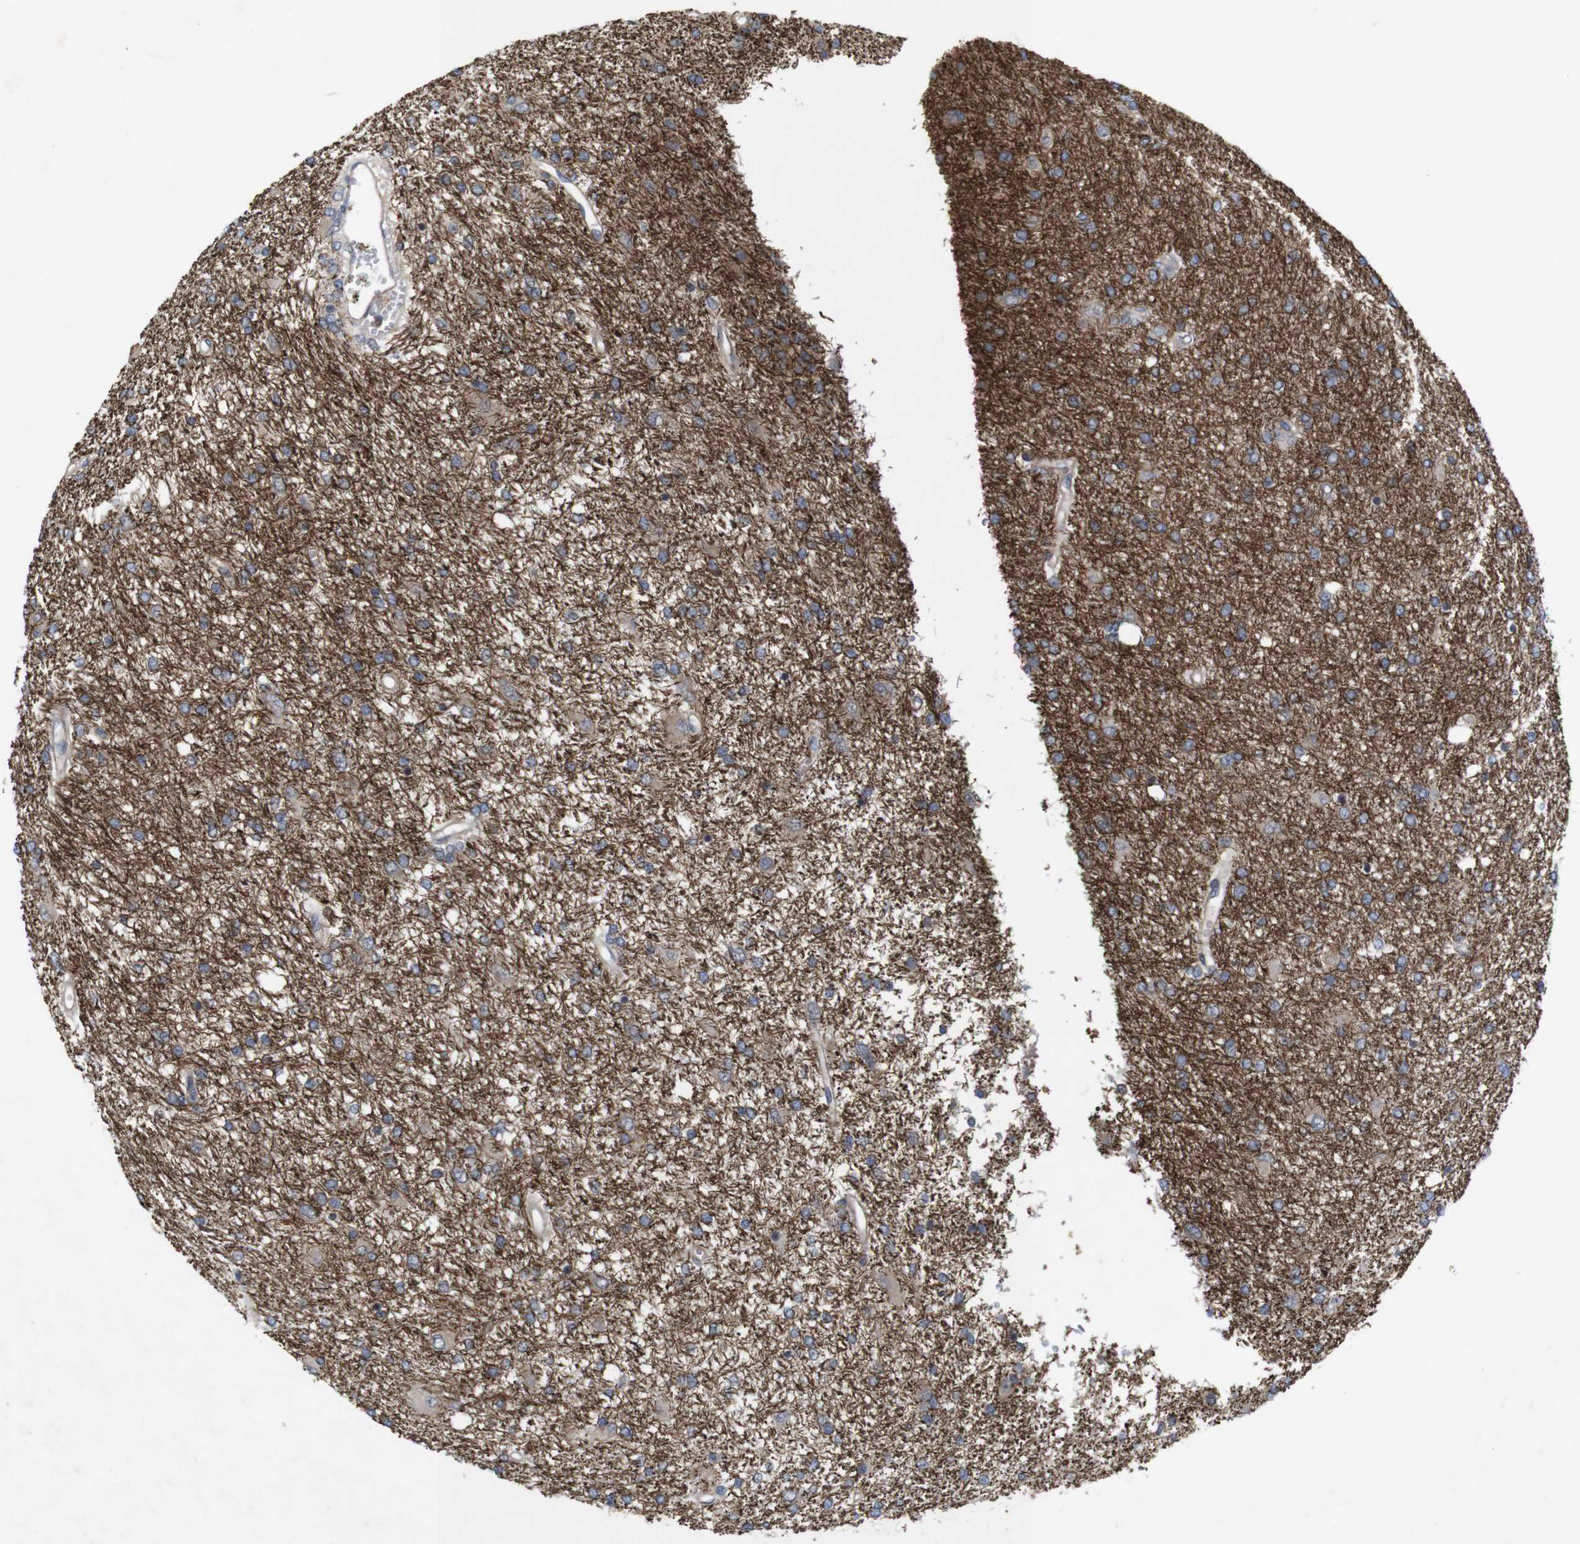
{"staining": {"intensity": "weak", "quantity": "<25%", "location": "cytoplasmic/membranous"}, "tissue": "glioma", "cell_type": "Tumor cells", "image_type": "cancer", "snomed": [{"axis": "morphology", "description": "Glioma, malignant, High grade"}, {"axis": "topography", "description": "Brain"}], "caption": "High power microscopy micrograph of an immunohistochemistry (IHC) micrograph of malignant glioma (high-grade), revealing no significant staining in tumor cells. (IHC, brightfield microscopy, high magnification).", "gene": "SIGLEC8", "patient": {"sex": "female", "age": 59}}